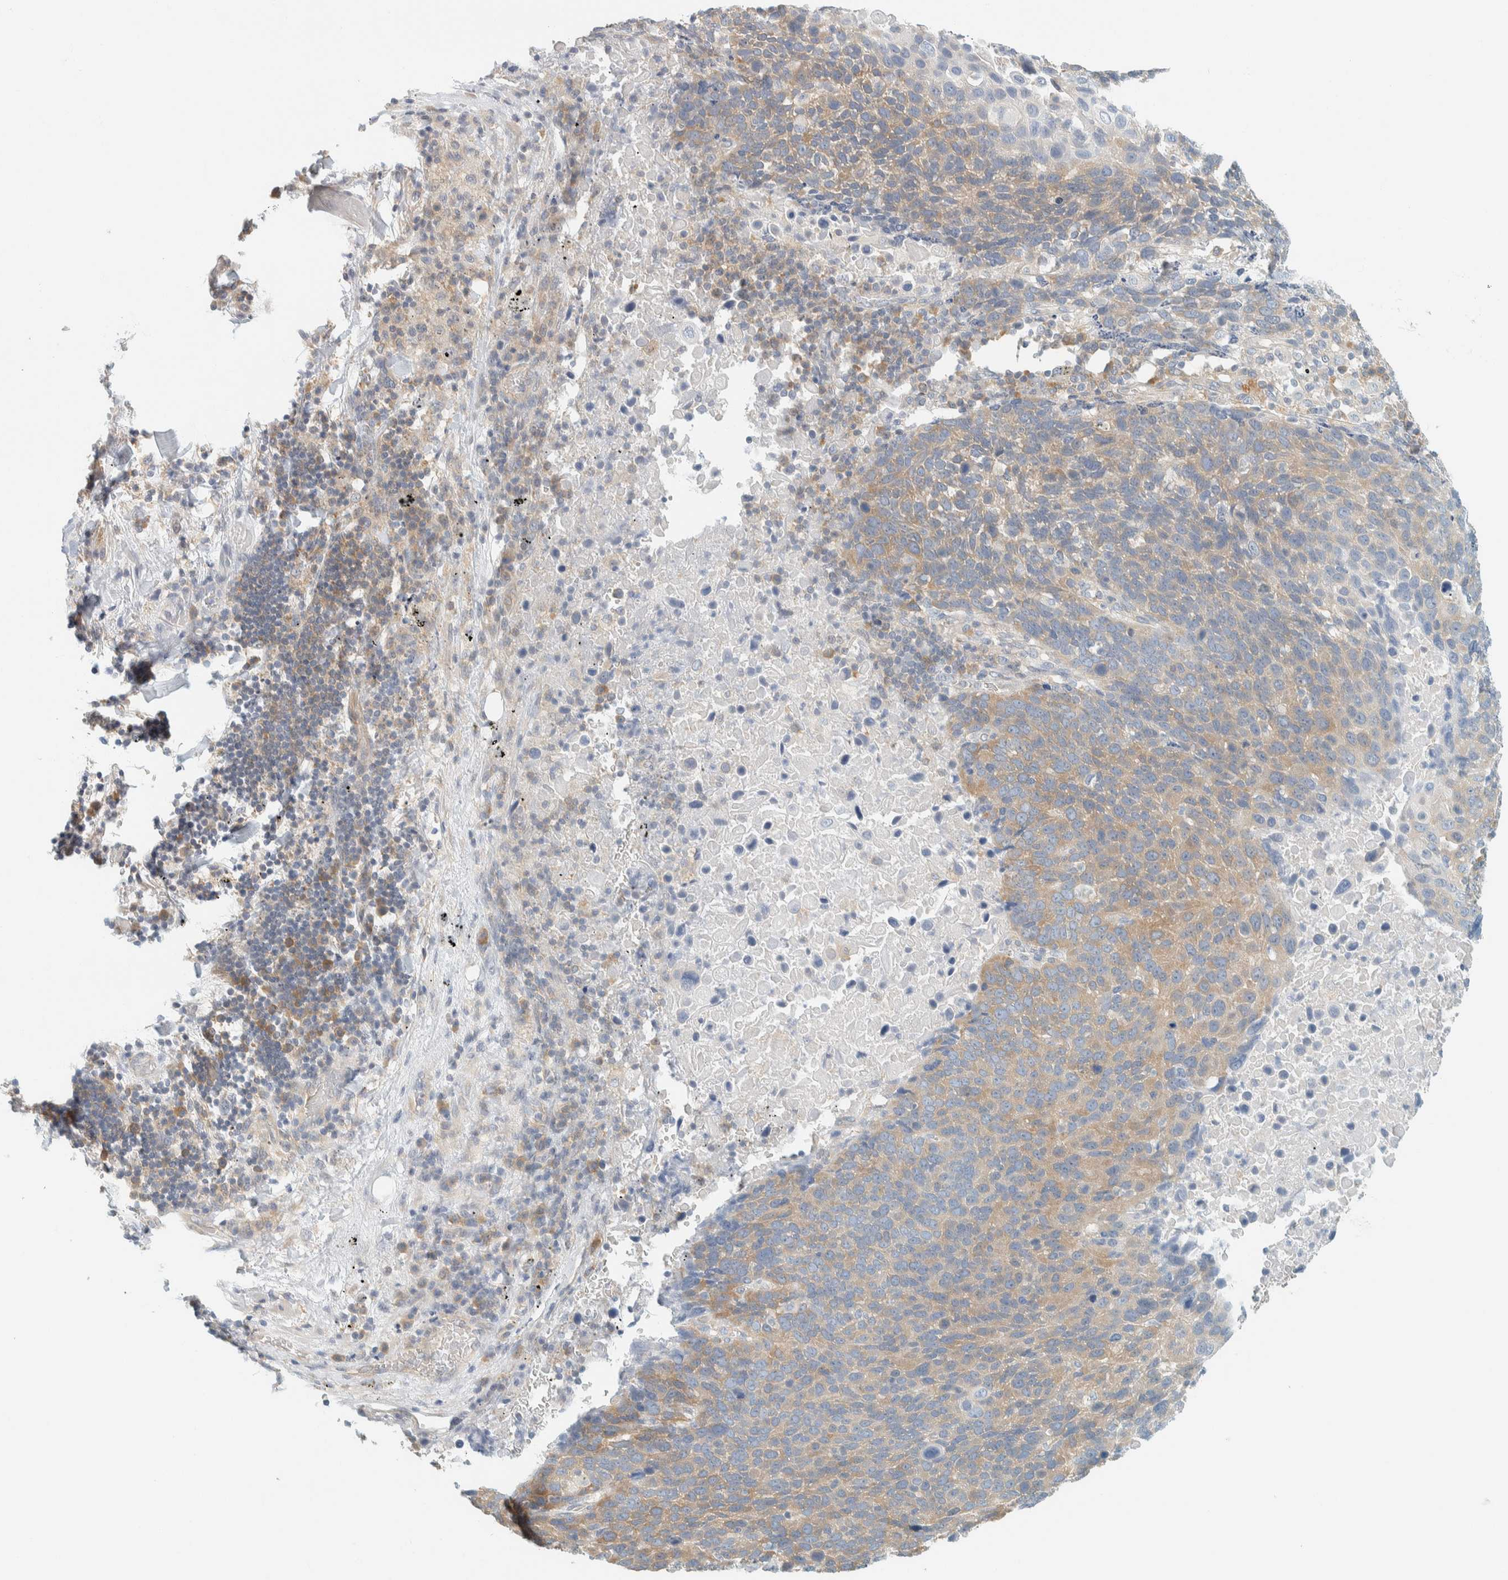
{"staining": {"intensity": "weak", "quantity": "25%-75%", "location": "cytoplasmic/membranous"}, "tissue": "lung cancer", "cell_type": "Tumor cells", "image_type": "cancer", "snomed": [{"axis": "morphology", "description": "Squamous cell carcinoma, NOS"}, {"axis": "topography", "description": "Lung"}], "caption": "Brown immunohistochemical staining in human lung squamous cell carcinoma exhibits weak cytoplasmic/membranous positivity in approximately 25%-75% of tumor cells.", "gene": "PTGES3L-AARSD1", "patient": {"sex": "male", "age": 66}}